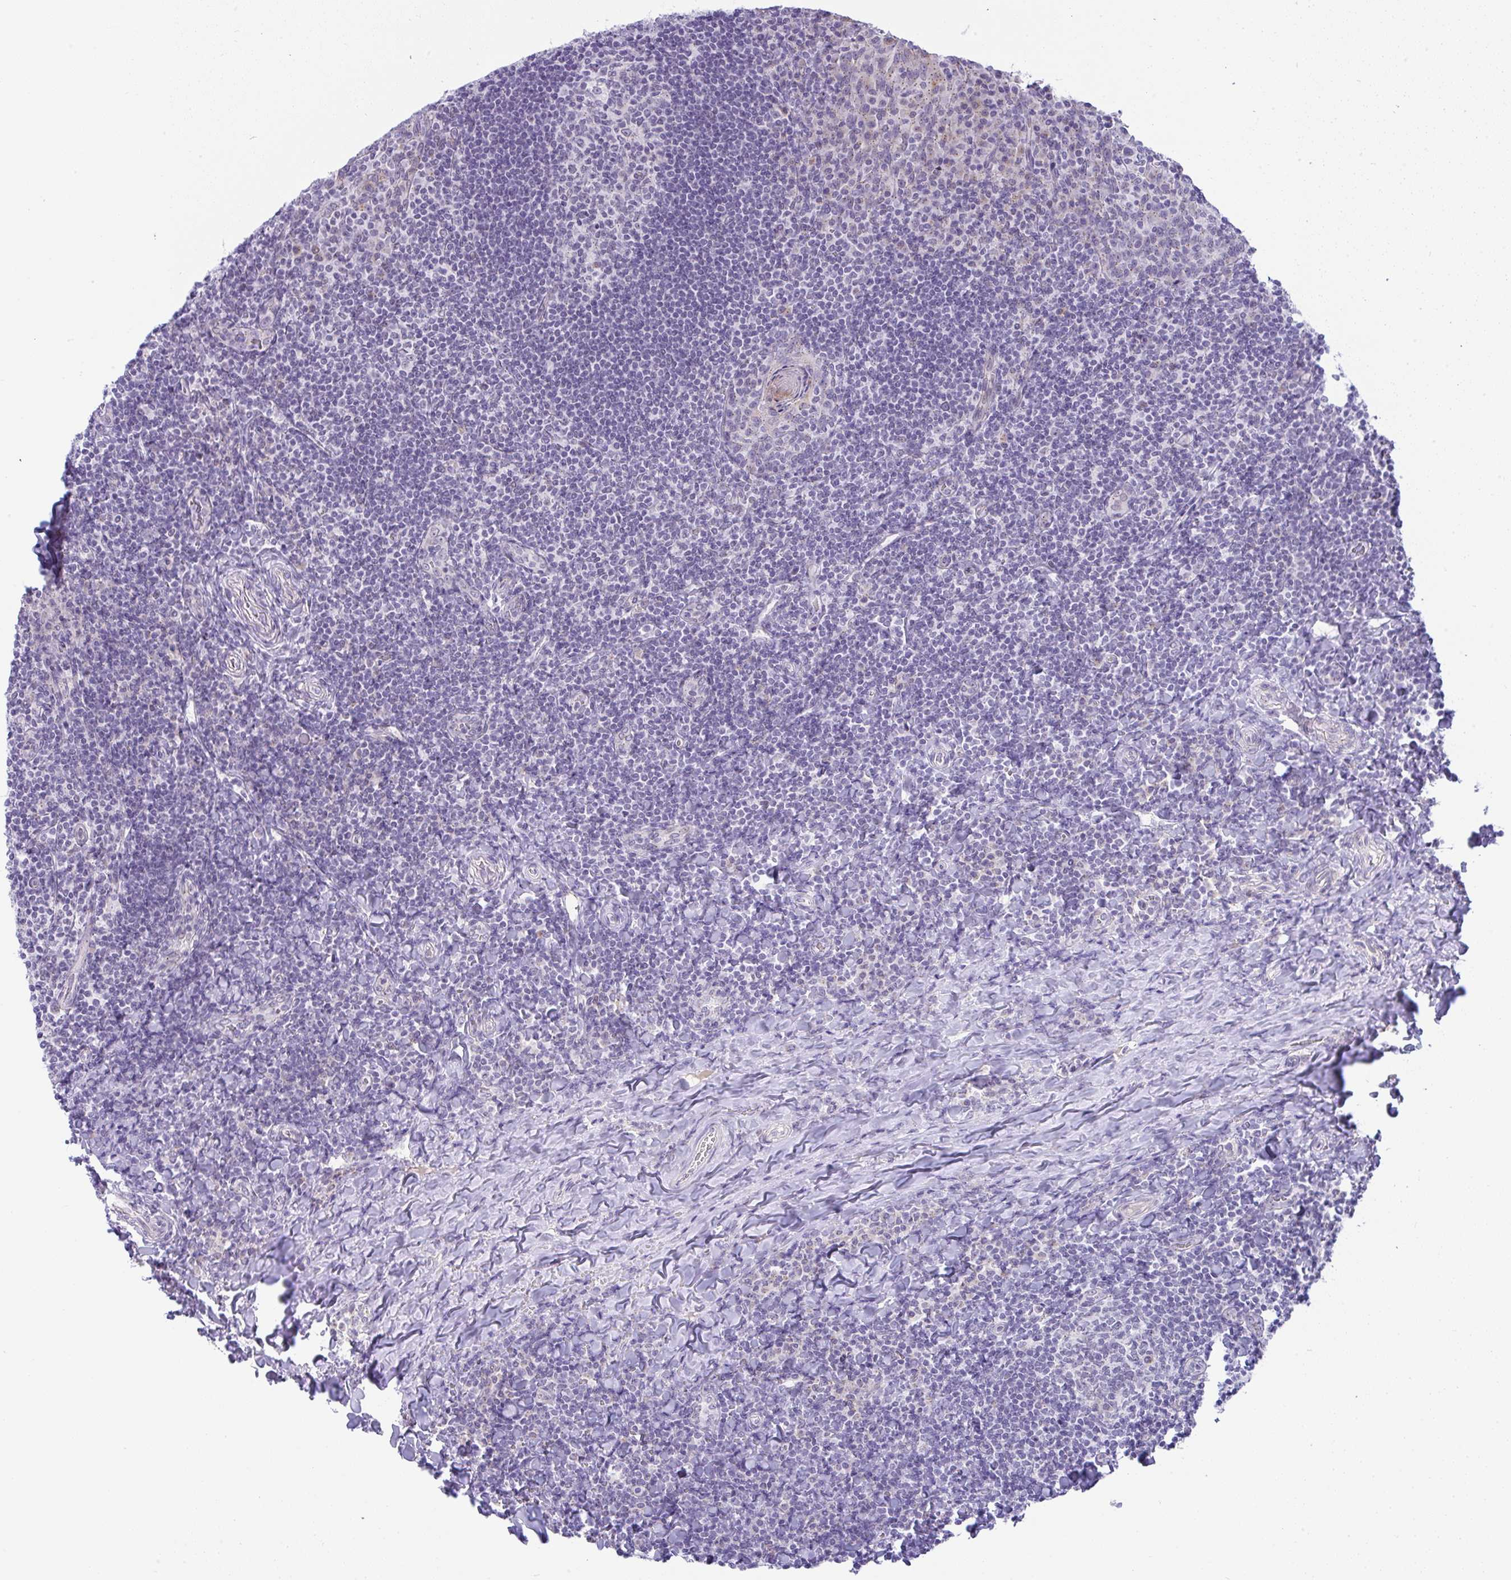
{"staining": {"intensity": "negative", "quantity": "none", "location": "none"}, "tissue": "tonsil", "cell_type": "Germinal center cells", "image_type": "normal", "snomed": [{"axis": "morphology", "description": "Normal tissue, NOS"}, {"axis": "topography", "description": "Tonsil"}], "caption": "High power microscopy image of an immunohistochemistry photomicrograph of benign tonsil, revealing no significant positivity in germinal center cells. (Stains: DAB immunohistochemistry with hematoxylin counter stain, Microscopy: brightfield microscopy at high magnification).", "gene": "FAM177A1", "patient": {"sex": "male", "age": 17}}